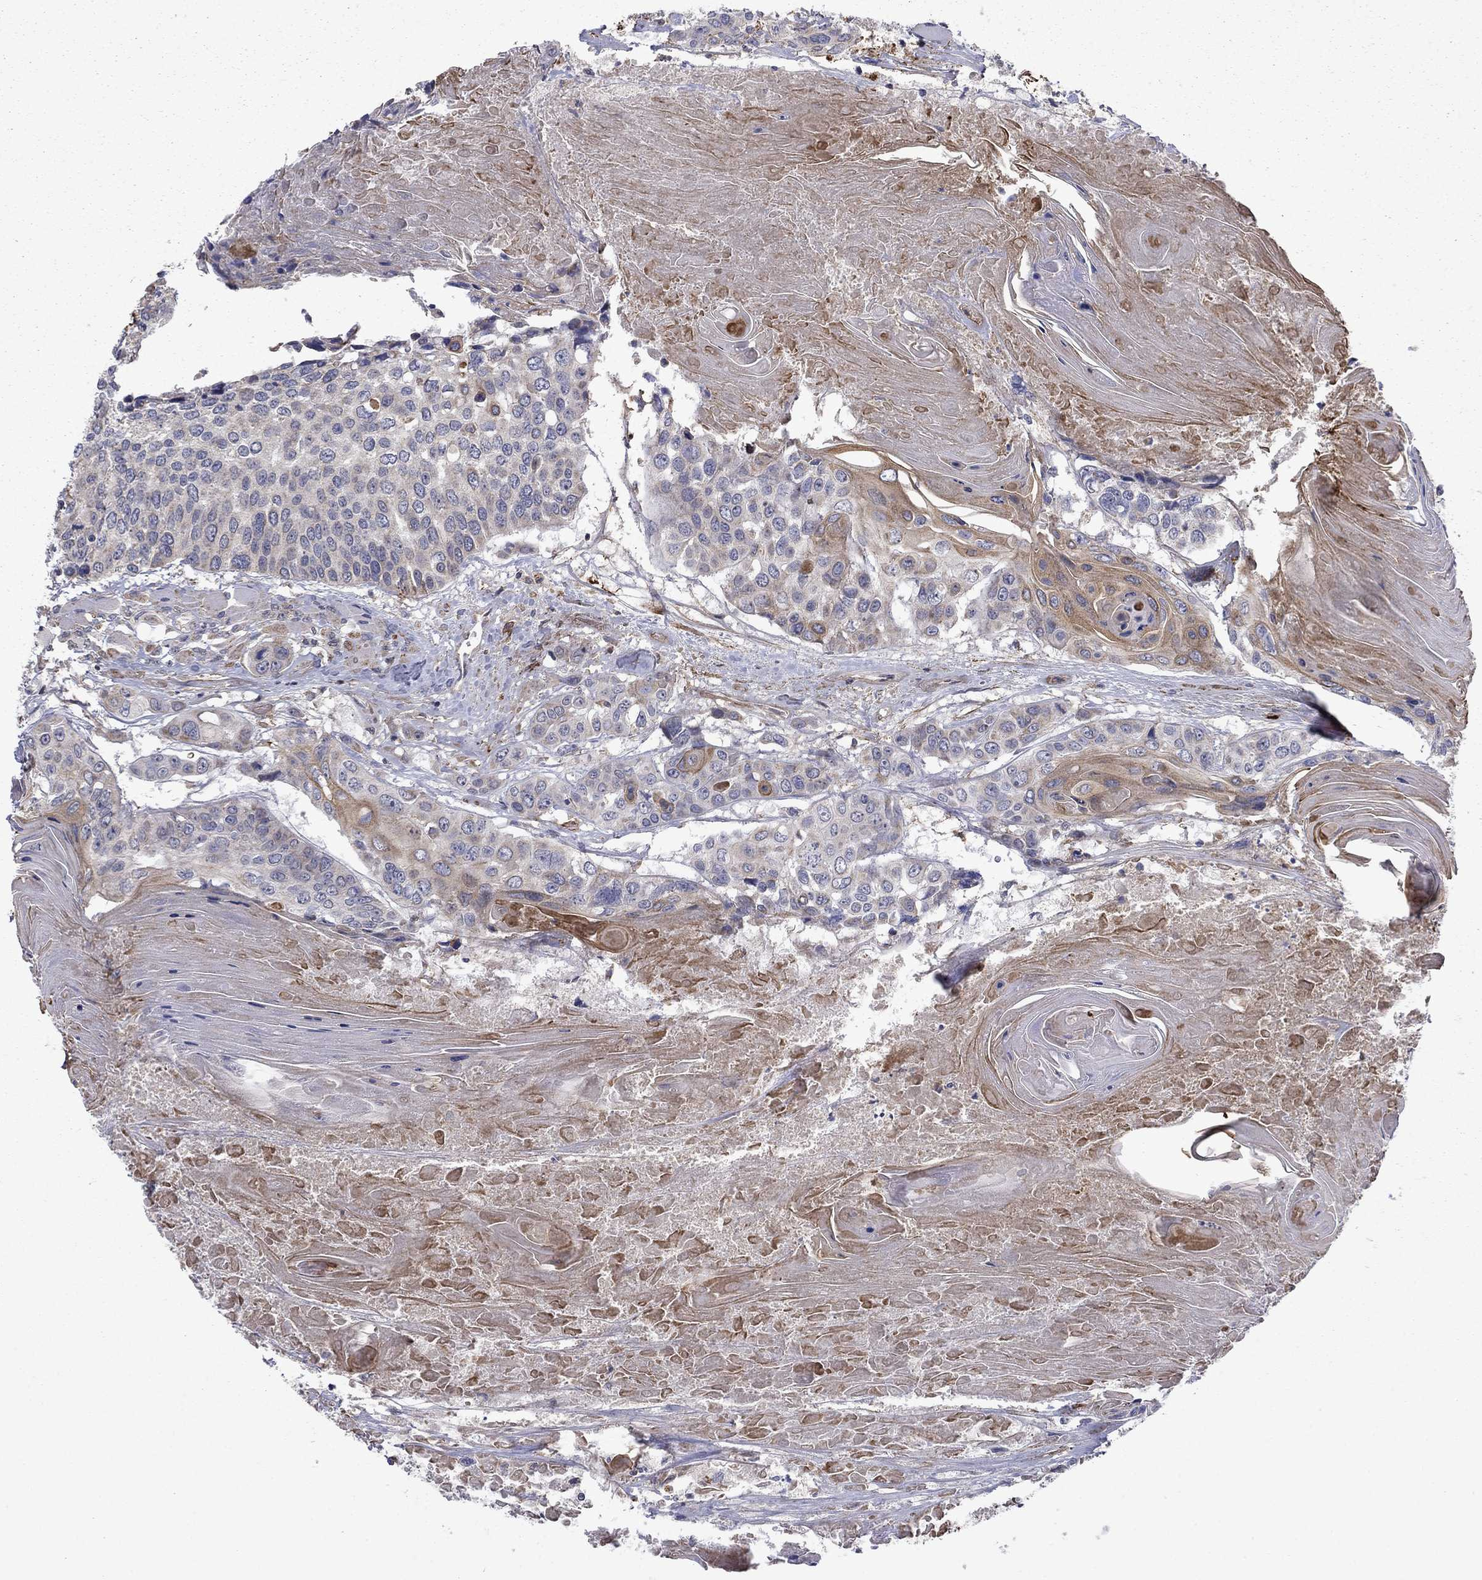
{"staining": {"intensity": "weak", "quantity": "<25%", "location": "cytoplasmic/membranous"}, "tissue": "head and neck cancer", "cell_type": "Tumor cells", "image_type": "cancer", "snomed": [{"axis": "morphology", "description": "Squamous cell carcinoma, NOS"}, {"axis": "topography", "description": "Oral tissue"}, {"axis": "topography", "description": "Head-Neck"}], "caption": "Tumor cells are negative for protein expression in human head and neck cancer (squamous cell carcinoma).", "gene": "DOP1B", "patient": {"sex": "male", "age": 56}}